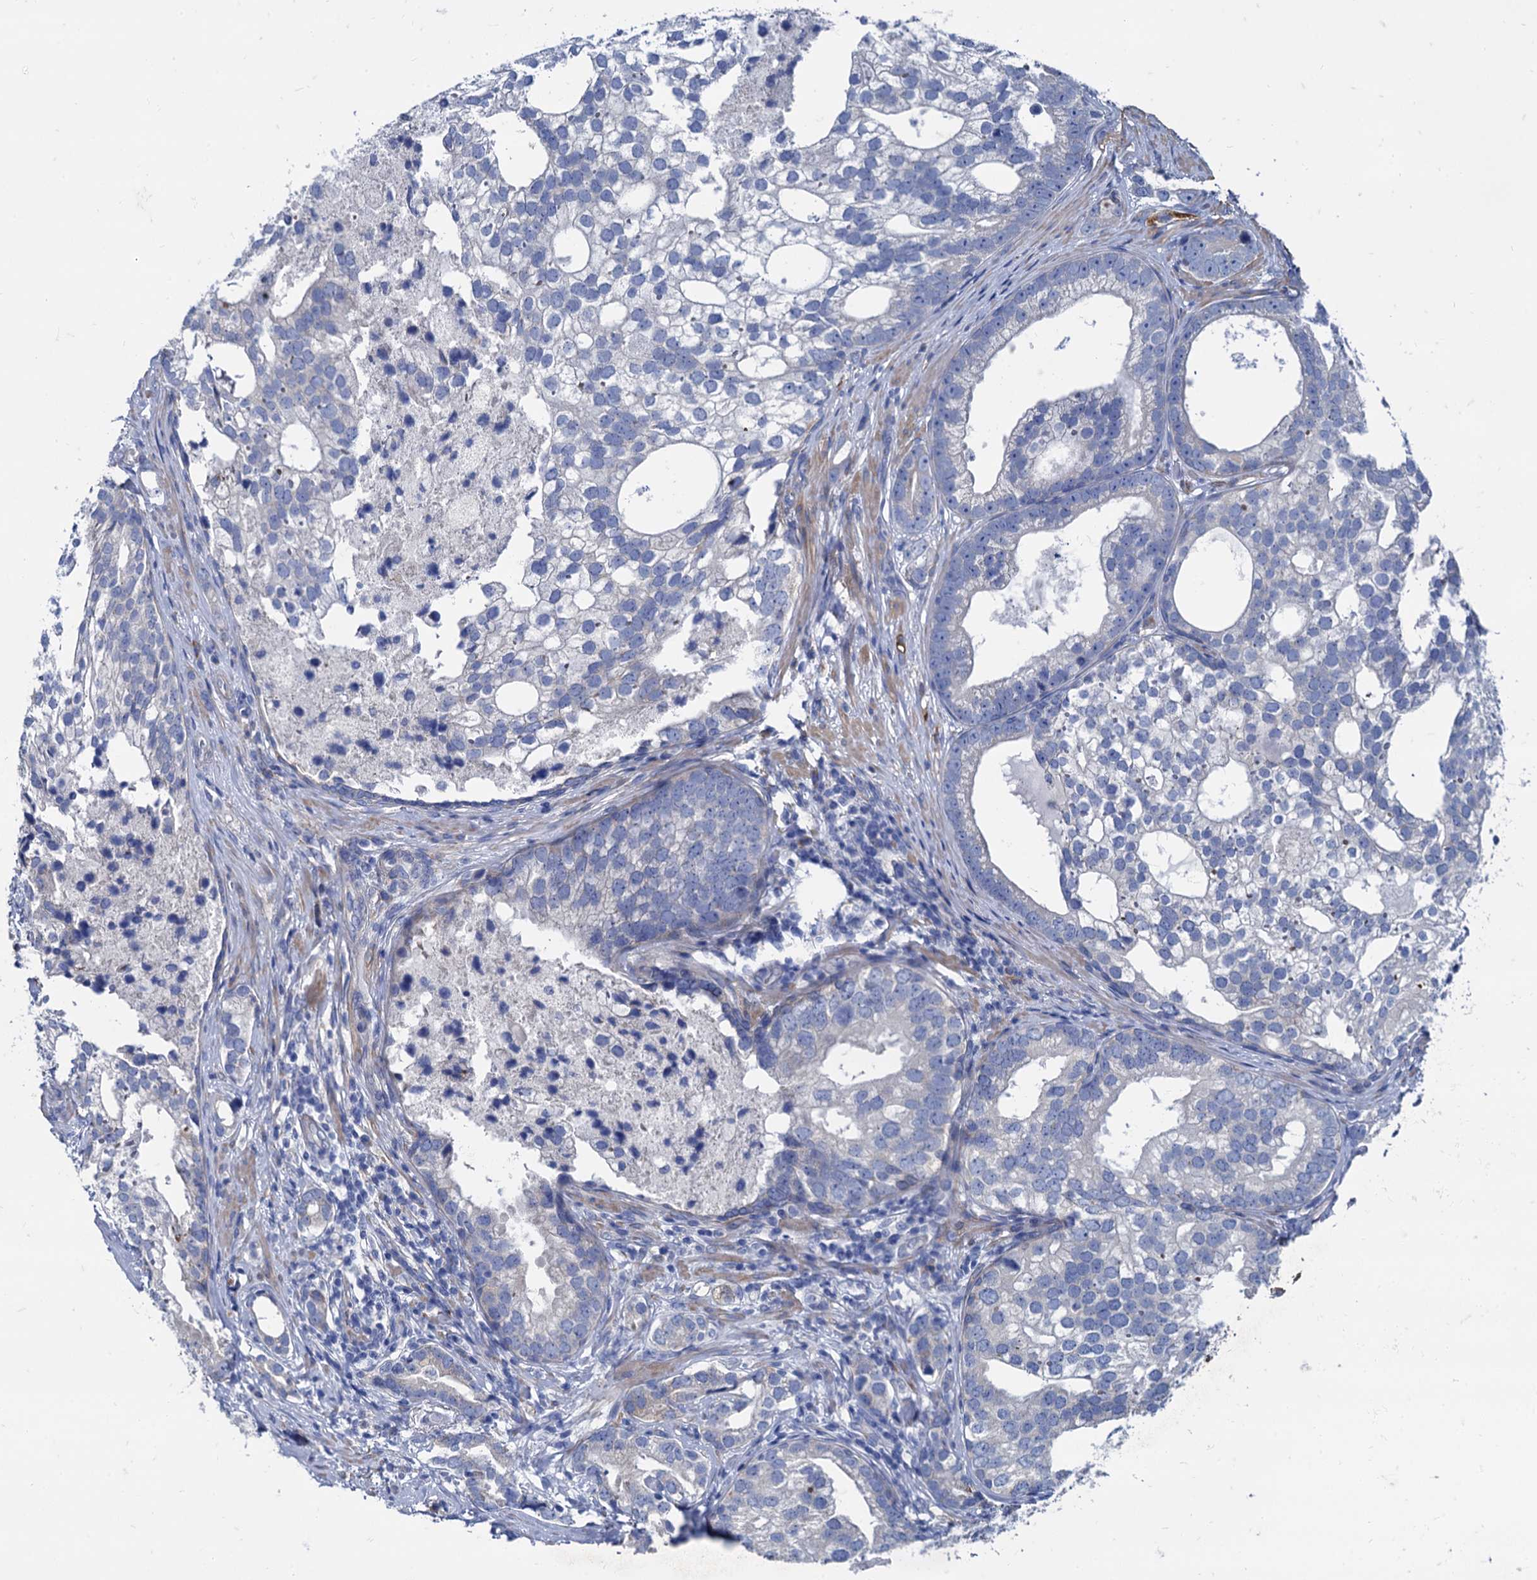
{"staining": {"intensity": "negative", "quantity": "none", "location": "none"}, "tissue": "prostate cancer", "cell_type": "Tumor cells", "image_type": "cancer", "snomed": [{"axis": "morphology", "description": "Adenocarcinoma, High grade"}, {"axis": "topography", "description": "Prostate"}], "caption": "Protein analysis of prostate cancer (adenocarcinoma (high-grade)) demonstrates no significant staining in tumor cells.", "gene": "FOXR2", "patient": {"sex": "male", "age": 72}}